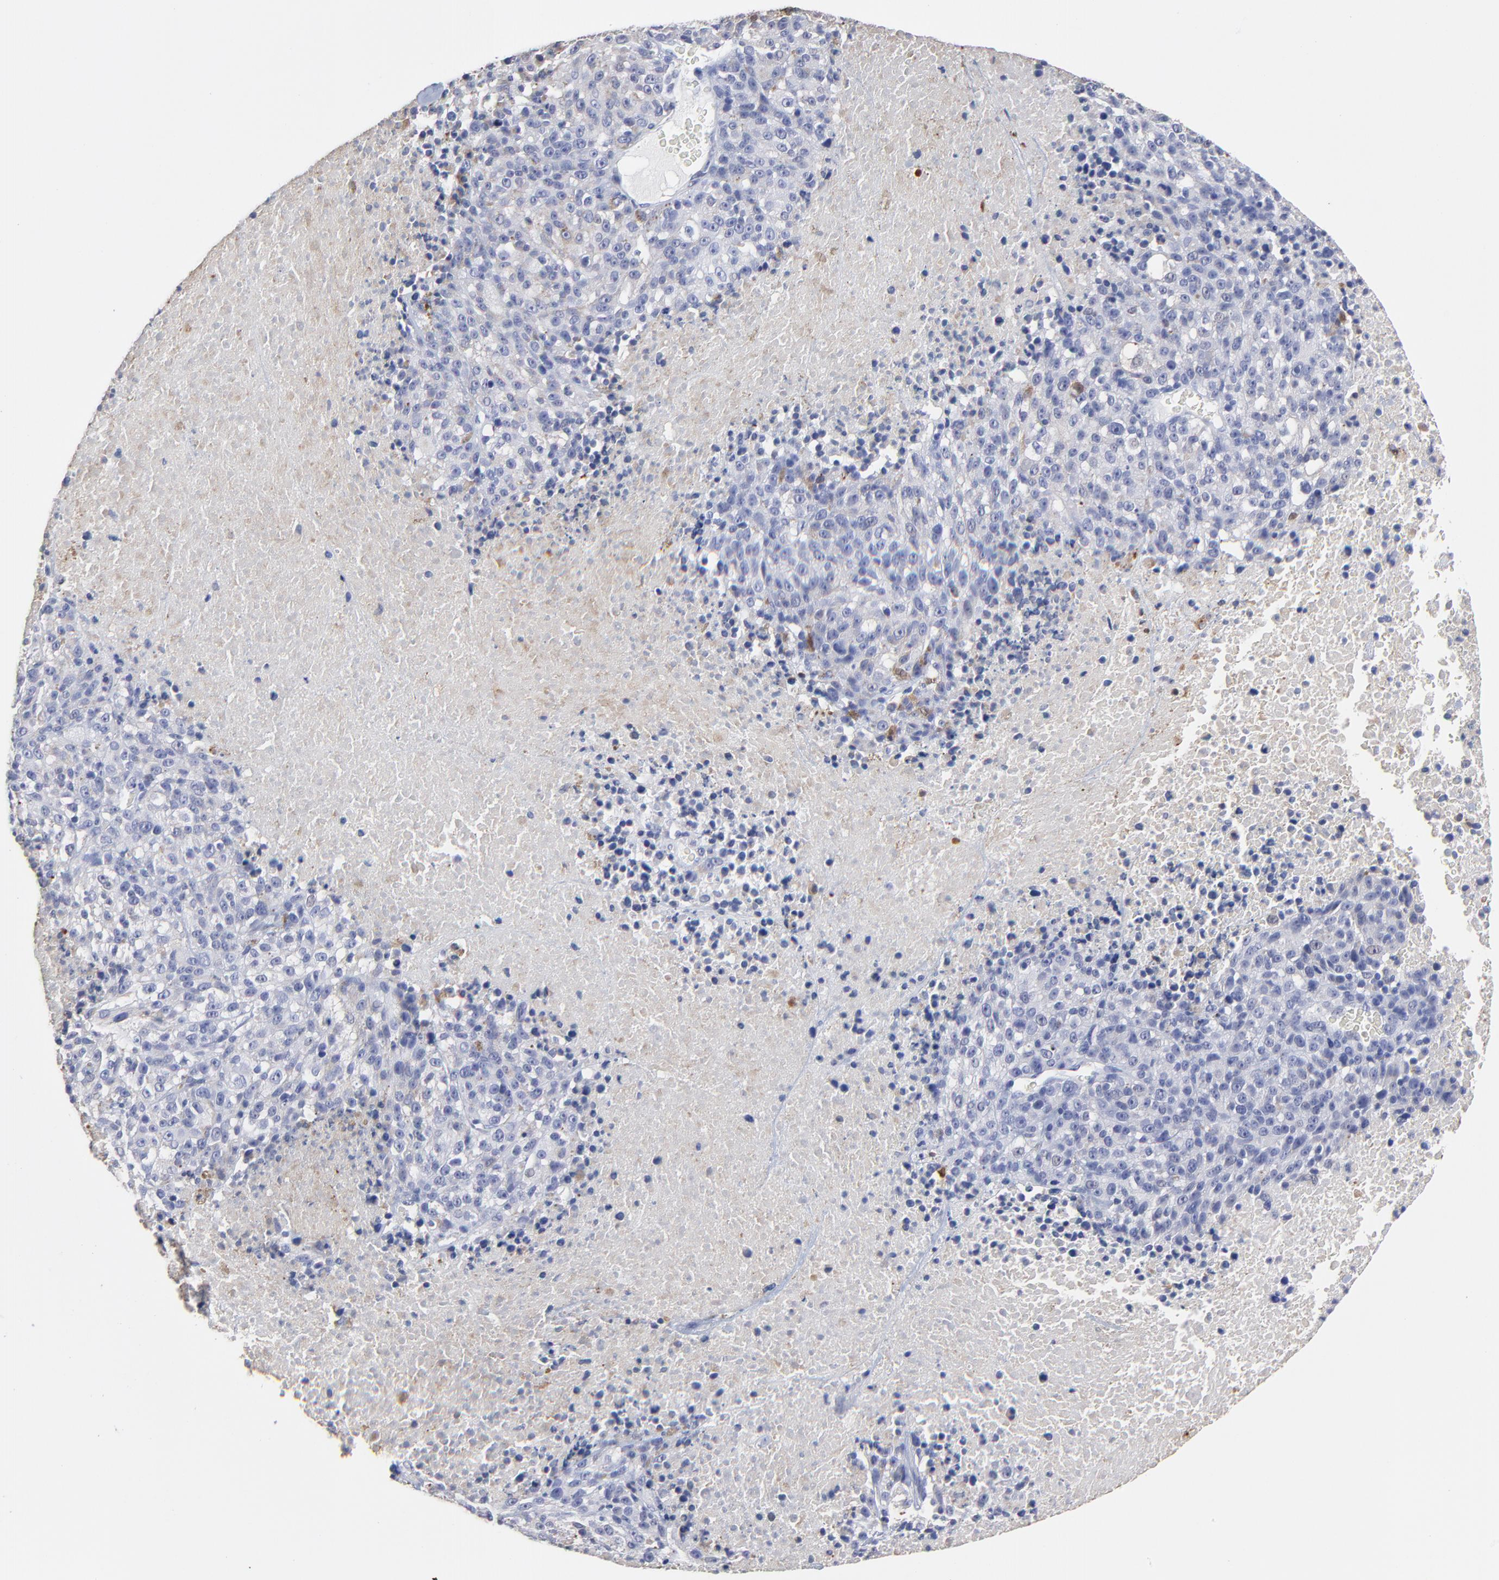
{"staining": {"intensity": "weak", "quantity": "<25%", "location": "cytoplasmic/membranous"}, "tissue": "melanoma", "cell_type": "Tumor cells", "image_type": "cancer", "snomed": [{"axis": "morphology", "description": "Malignant melanoma, Metastatic site"}, {"axis": "topography", "description": "Cerebral cortex"}], "caption": "Micrograph shows no protein staining in tumor cells of malignant melanoma (metastatic site) tissue.", "gene": "SMARCA1", "patient": {"sex": "female", "age": 52}}